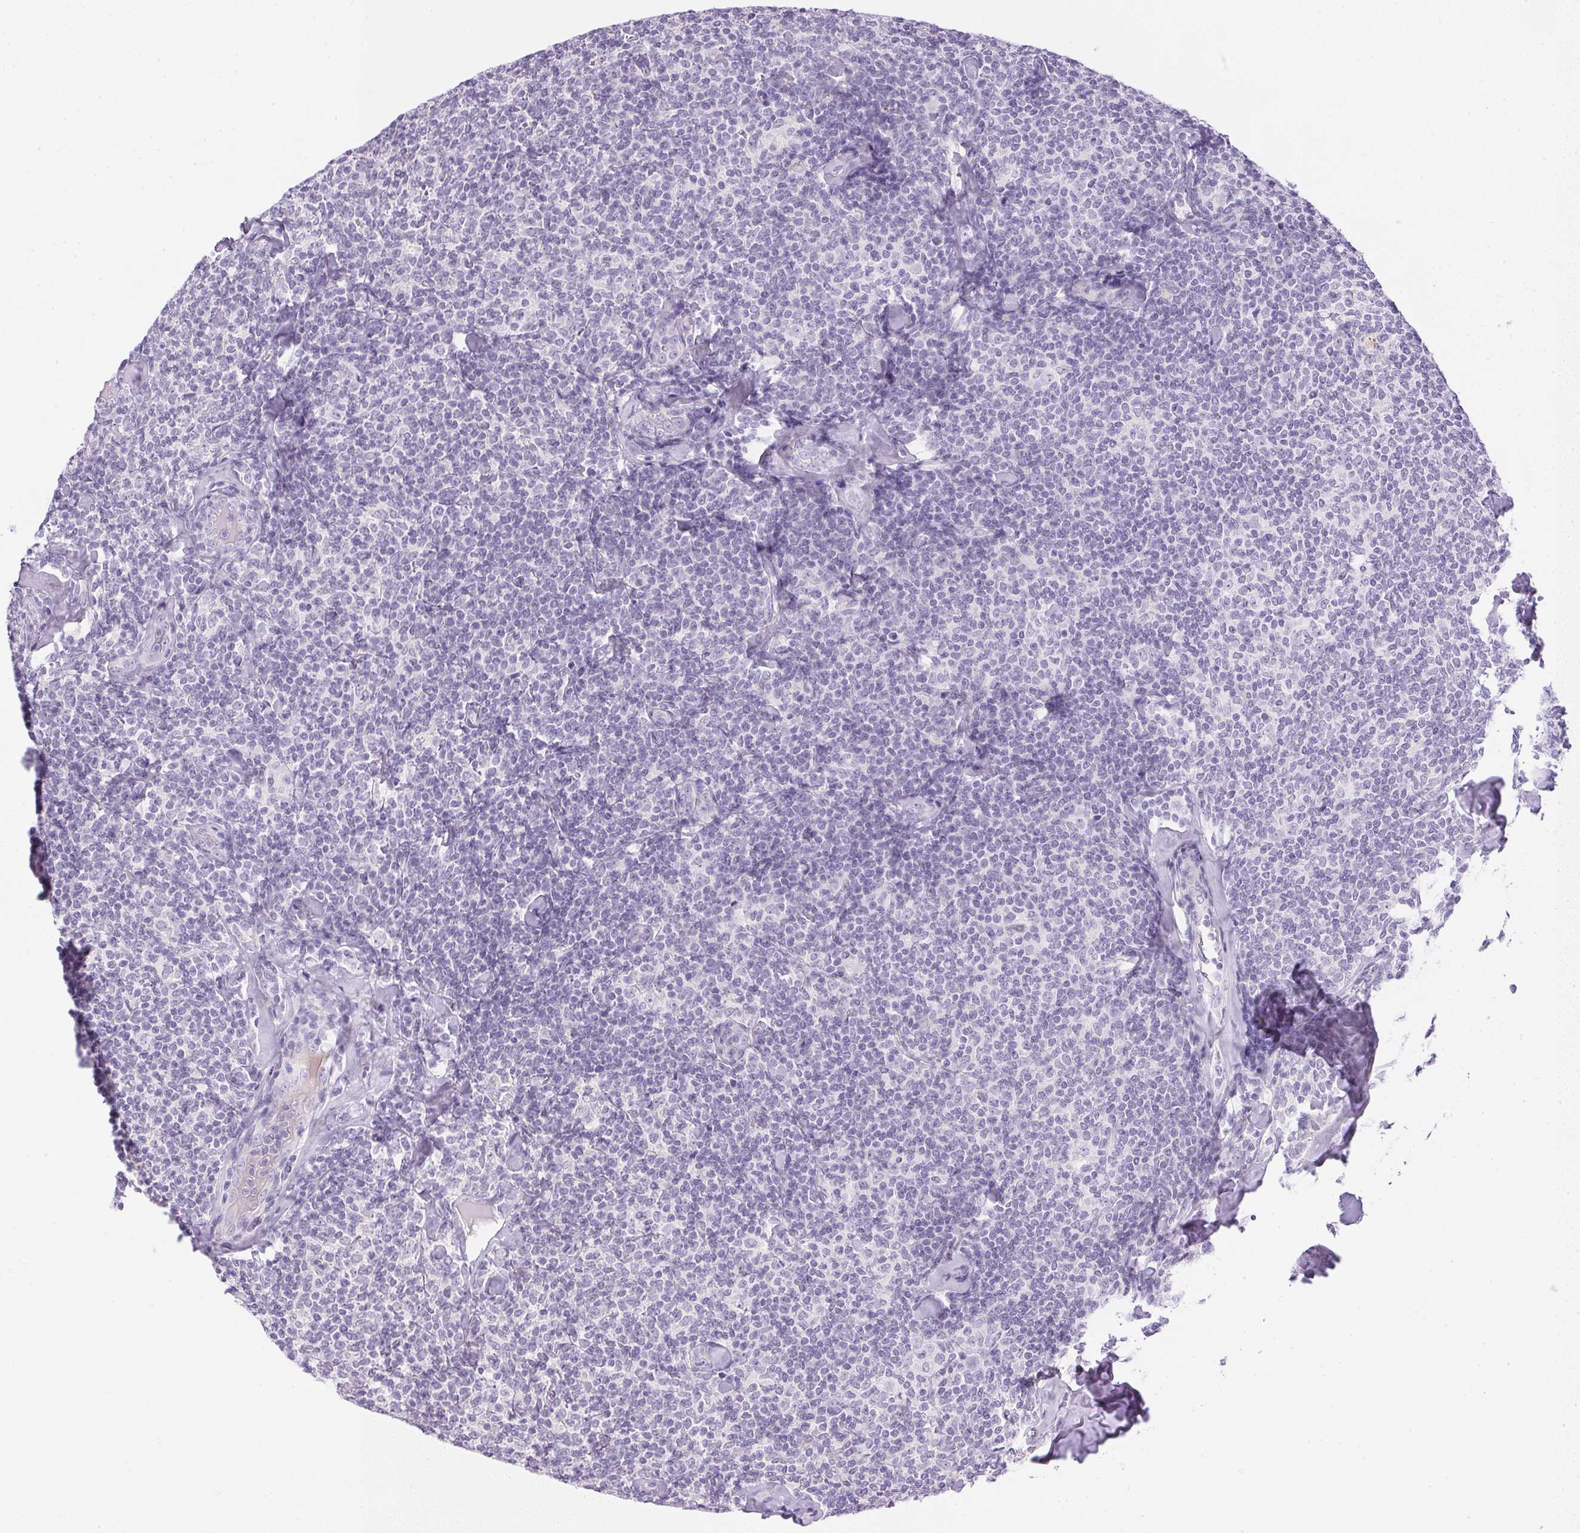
{"staining": {"intensity": "negative", "quantity": "none", "location": "none"}, "tissue": "lymphoma", "cell_type": "Tumor cells", "image_type": "cancer", "snomed": [{"axis": "morphology", "description": "Malignant lymphoma, non-Hodgkin's type, Low grade"}, {"axis": "topography", "description": "Lymph node"}], "caption": "Human low-grade malignant lymphoma, non-Hodgkin's type stained for a protein using immunohistochemistry (IHC) reveals no staining in tumor cells.", "gene": "CTRL", "patient": {"sex": "female", "age": 56}}